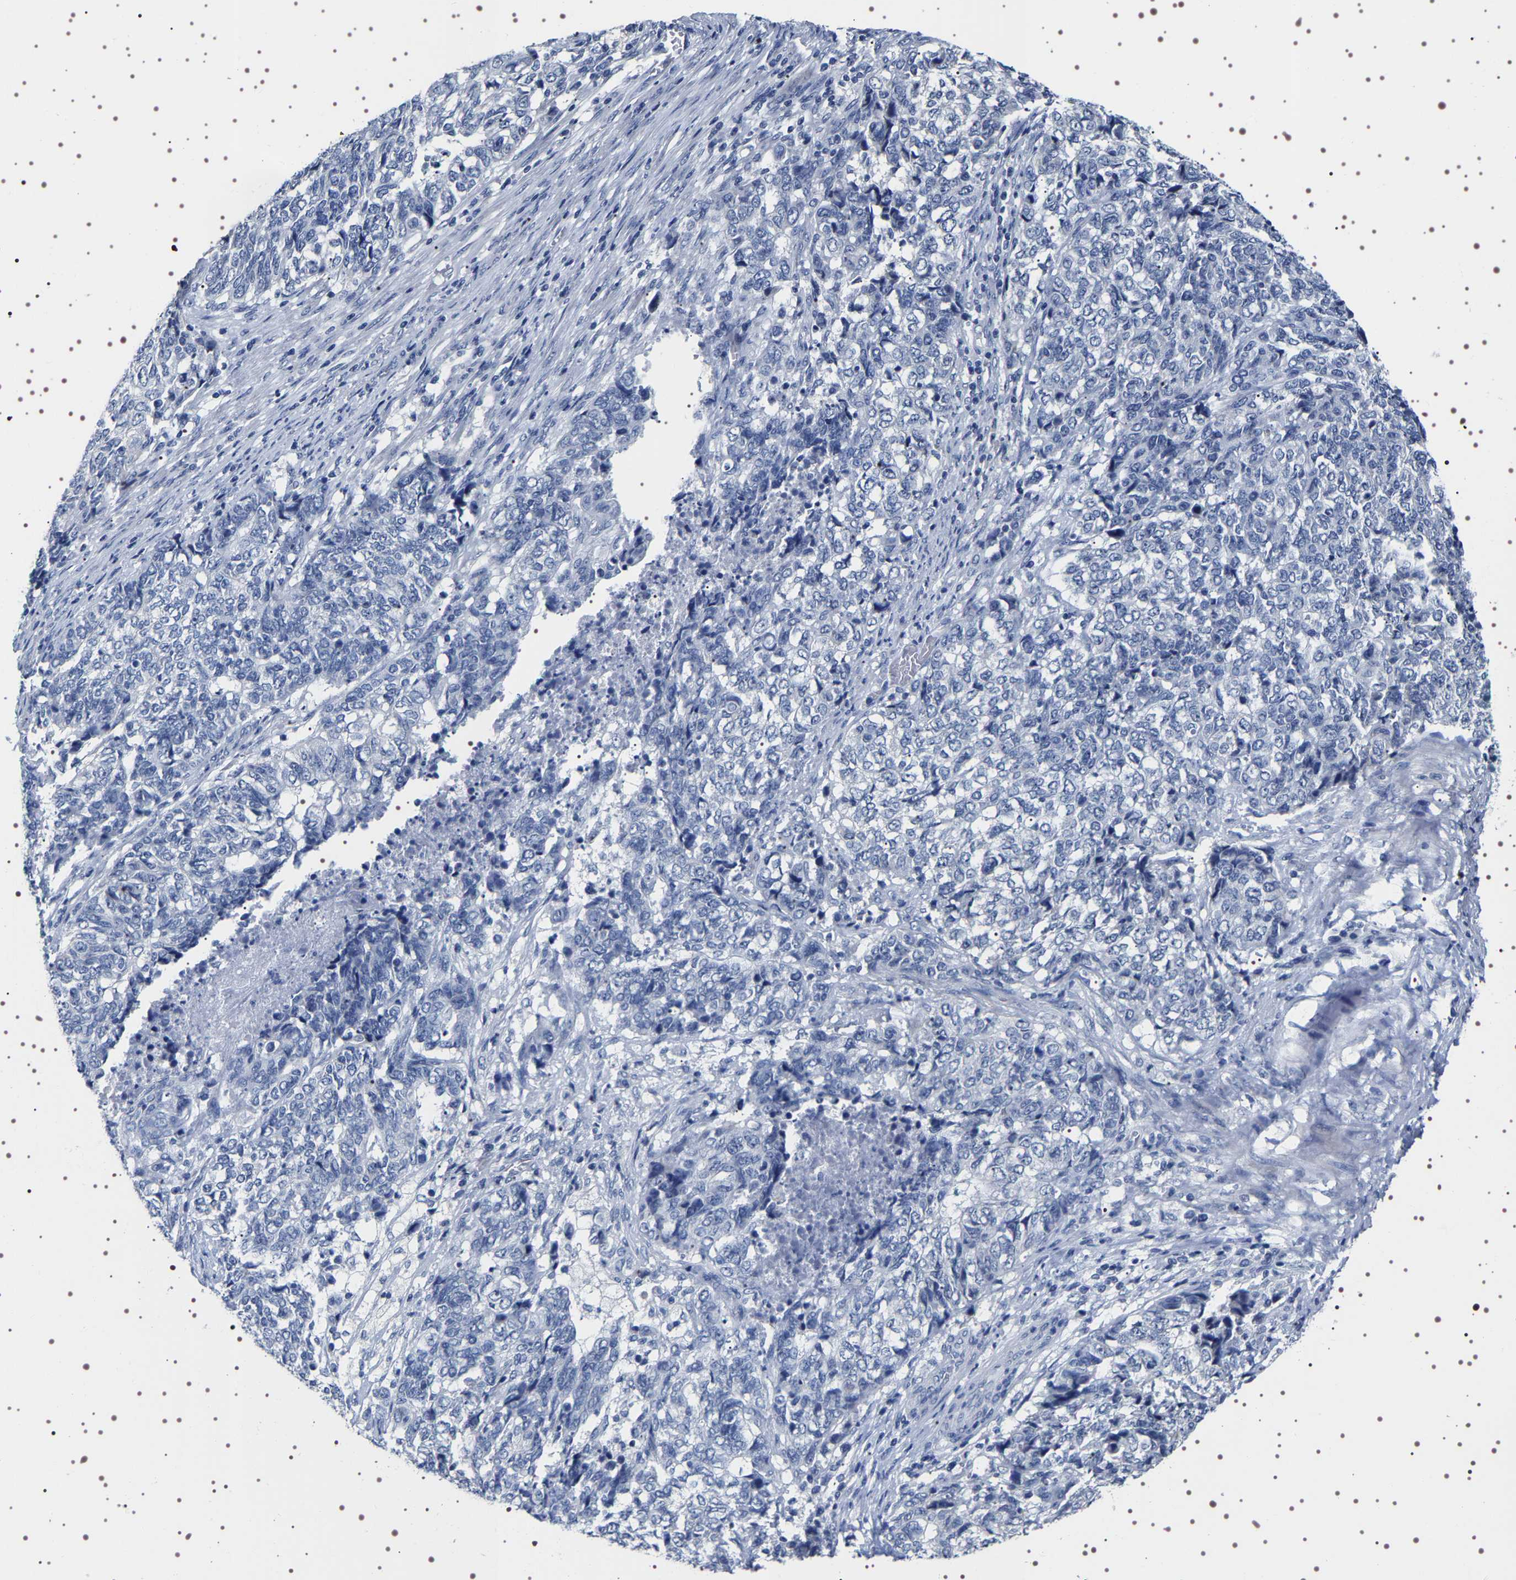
{"staining": {"intensity": "negative", "quantity": "none", "location": "none"}, "tissue": "endometrial cancer", "cell_type": "Tumor cells", "image_type": "cancer", "snomed": [{"axis": "morphology", "description": "Adenocarcinoma, NOS"}, {"axis": "topography", "description": "Endometrium"}], "caption": "Immunohistochemistry of human endometrial cancer (adenocarcinoma) demonstrates no expression in tumor cells.", "gene": "UBQLN3", "patient": {"sex": "female", "age": 80}}